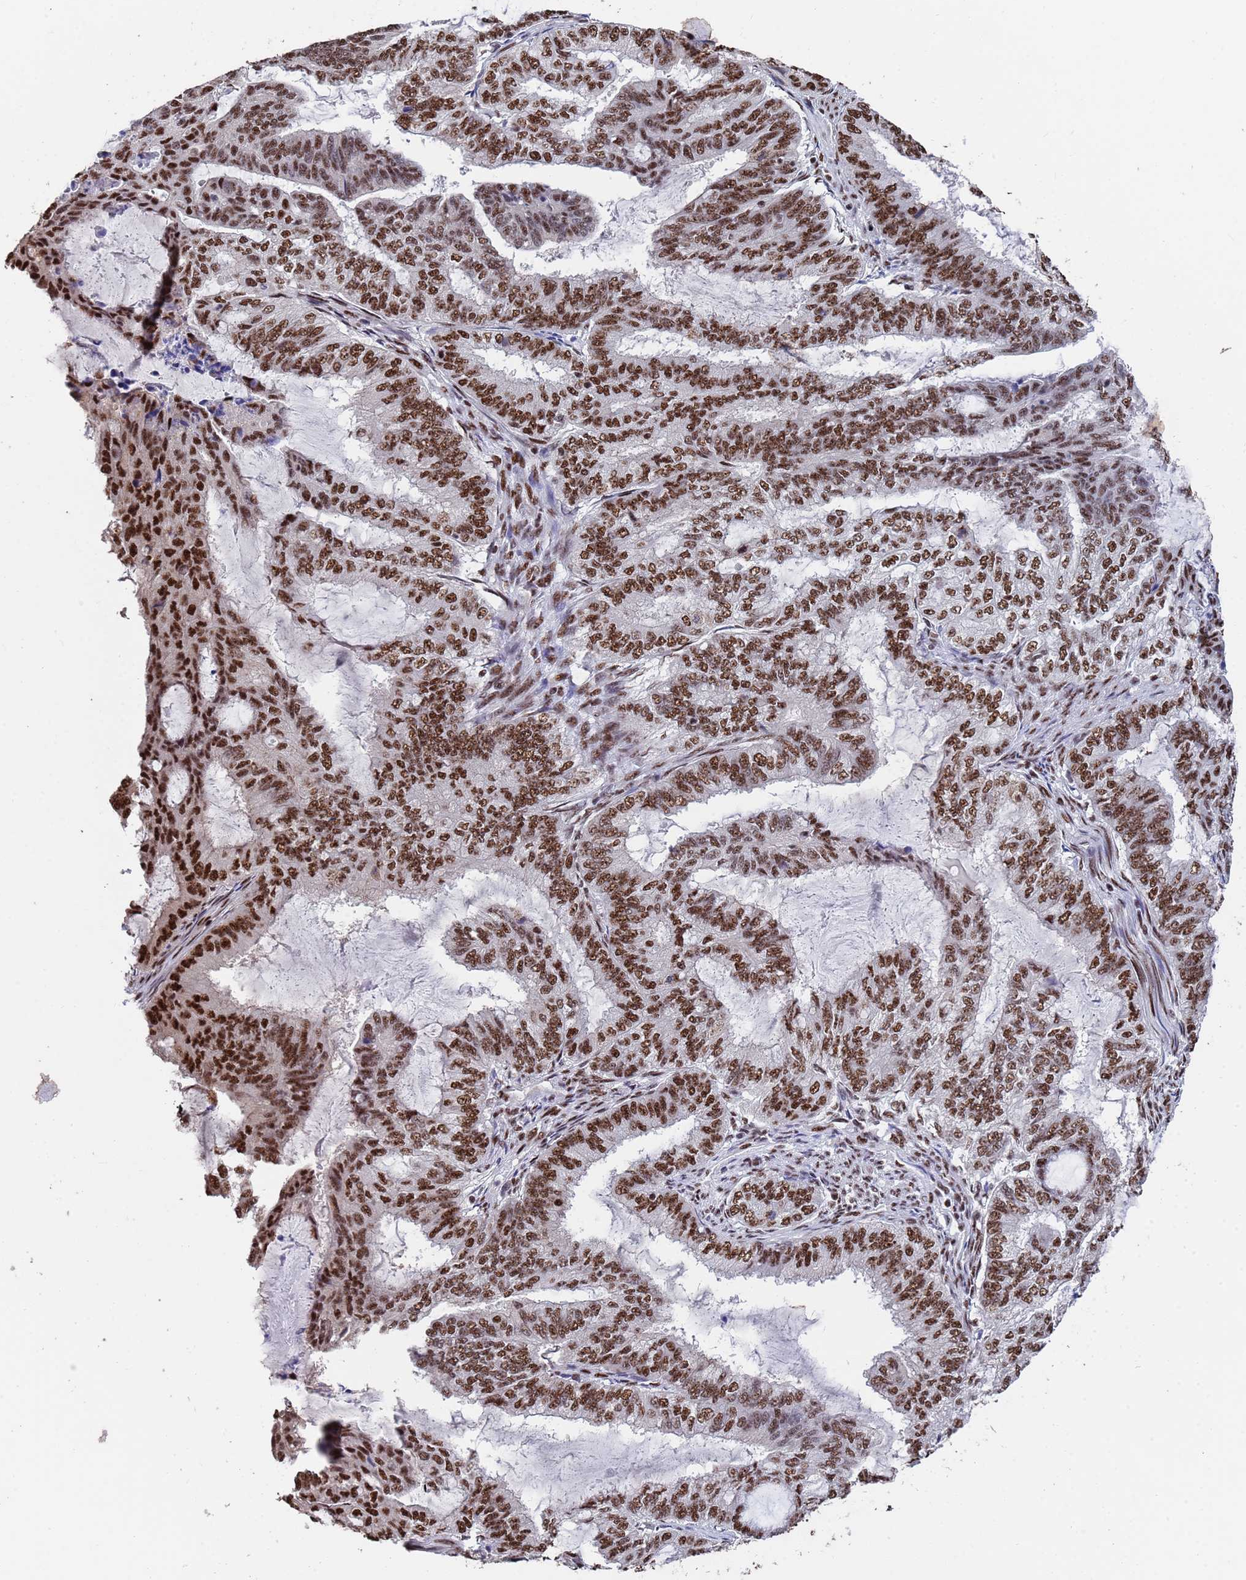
{"staining": {"intensity": "moderate", "quantity": ">75%", "location": "nuclear"}, "tissue": "endometrial cancer", "cell_type": "Tumor cells", "image_type": "cancer", "snomed": [{"axis": "morphology", "description": "Adenocarcinoma, NOS"}, {"axis": "topography", "description": "Endometrium"}], "caption": "Endometrial adenocarcinoma stained with a brown dye displays moderate nuclear positive positivity in about >75% of tumor cells.", "gene": "SF3B2", "patient": {"sex": "female", "age": 51}}